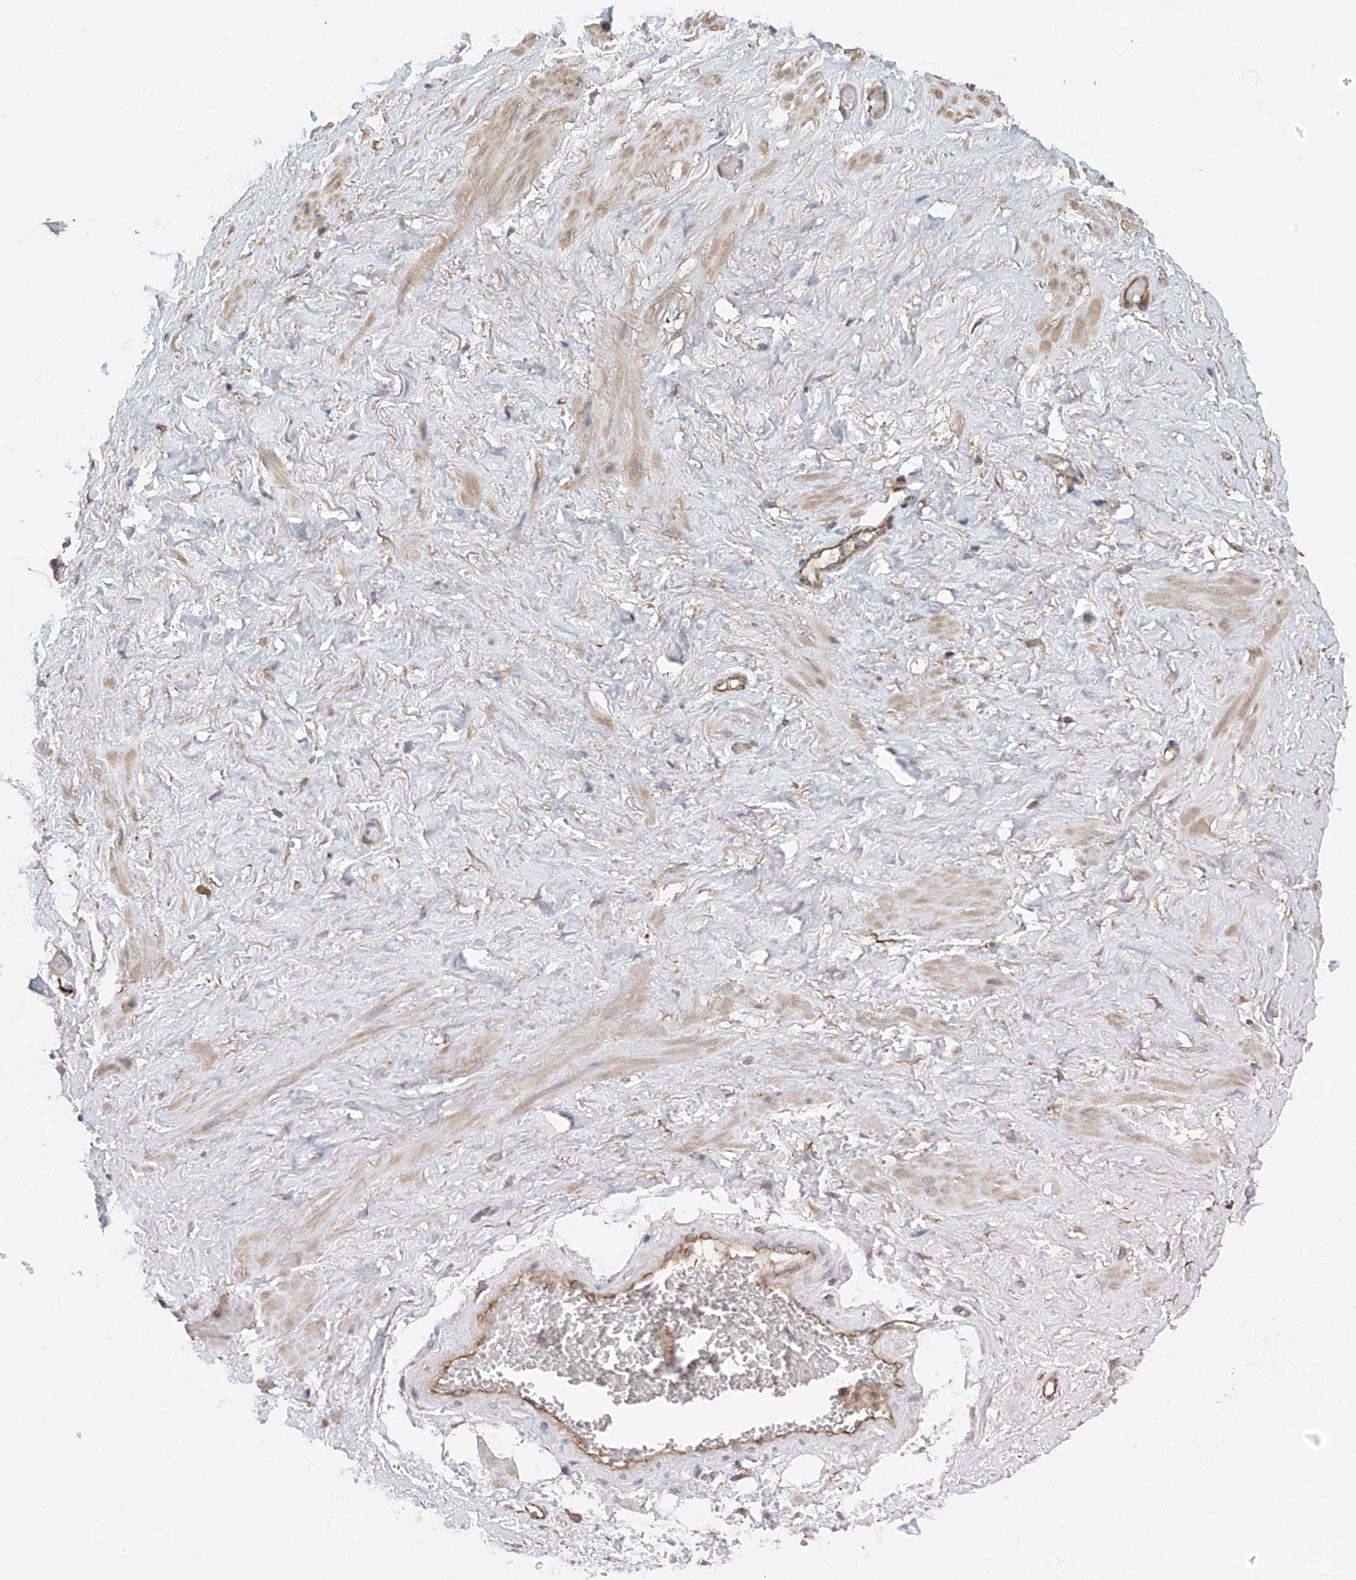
{"staining": {"intensity": "weak", "quantity": "25%-75%", "location": "cytoplasmic/membranous"}, "tissue": "adipose tissue", "cell_type": "Adipocytes", "image_type": "normal", "snomed": [{"axis": "morphology", "description": "Normal tissue, NOS"}, {"axis": "morphology", "description": "Adenocarcinoma, Low grade"}, {"axis": "topography", "description": "Prostate"}, {"axis": "topography", "description": "Peripheral nerve tissue"}], "caption": "This histopathology image shows IHC staining of normal human adipose tissue, with low weak cytoplasmic/membranous positivity in about 25%-75% of adipocytes.", "gene": "PHACTR4", "patient": {"sex": "male", "age": 63}}